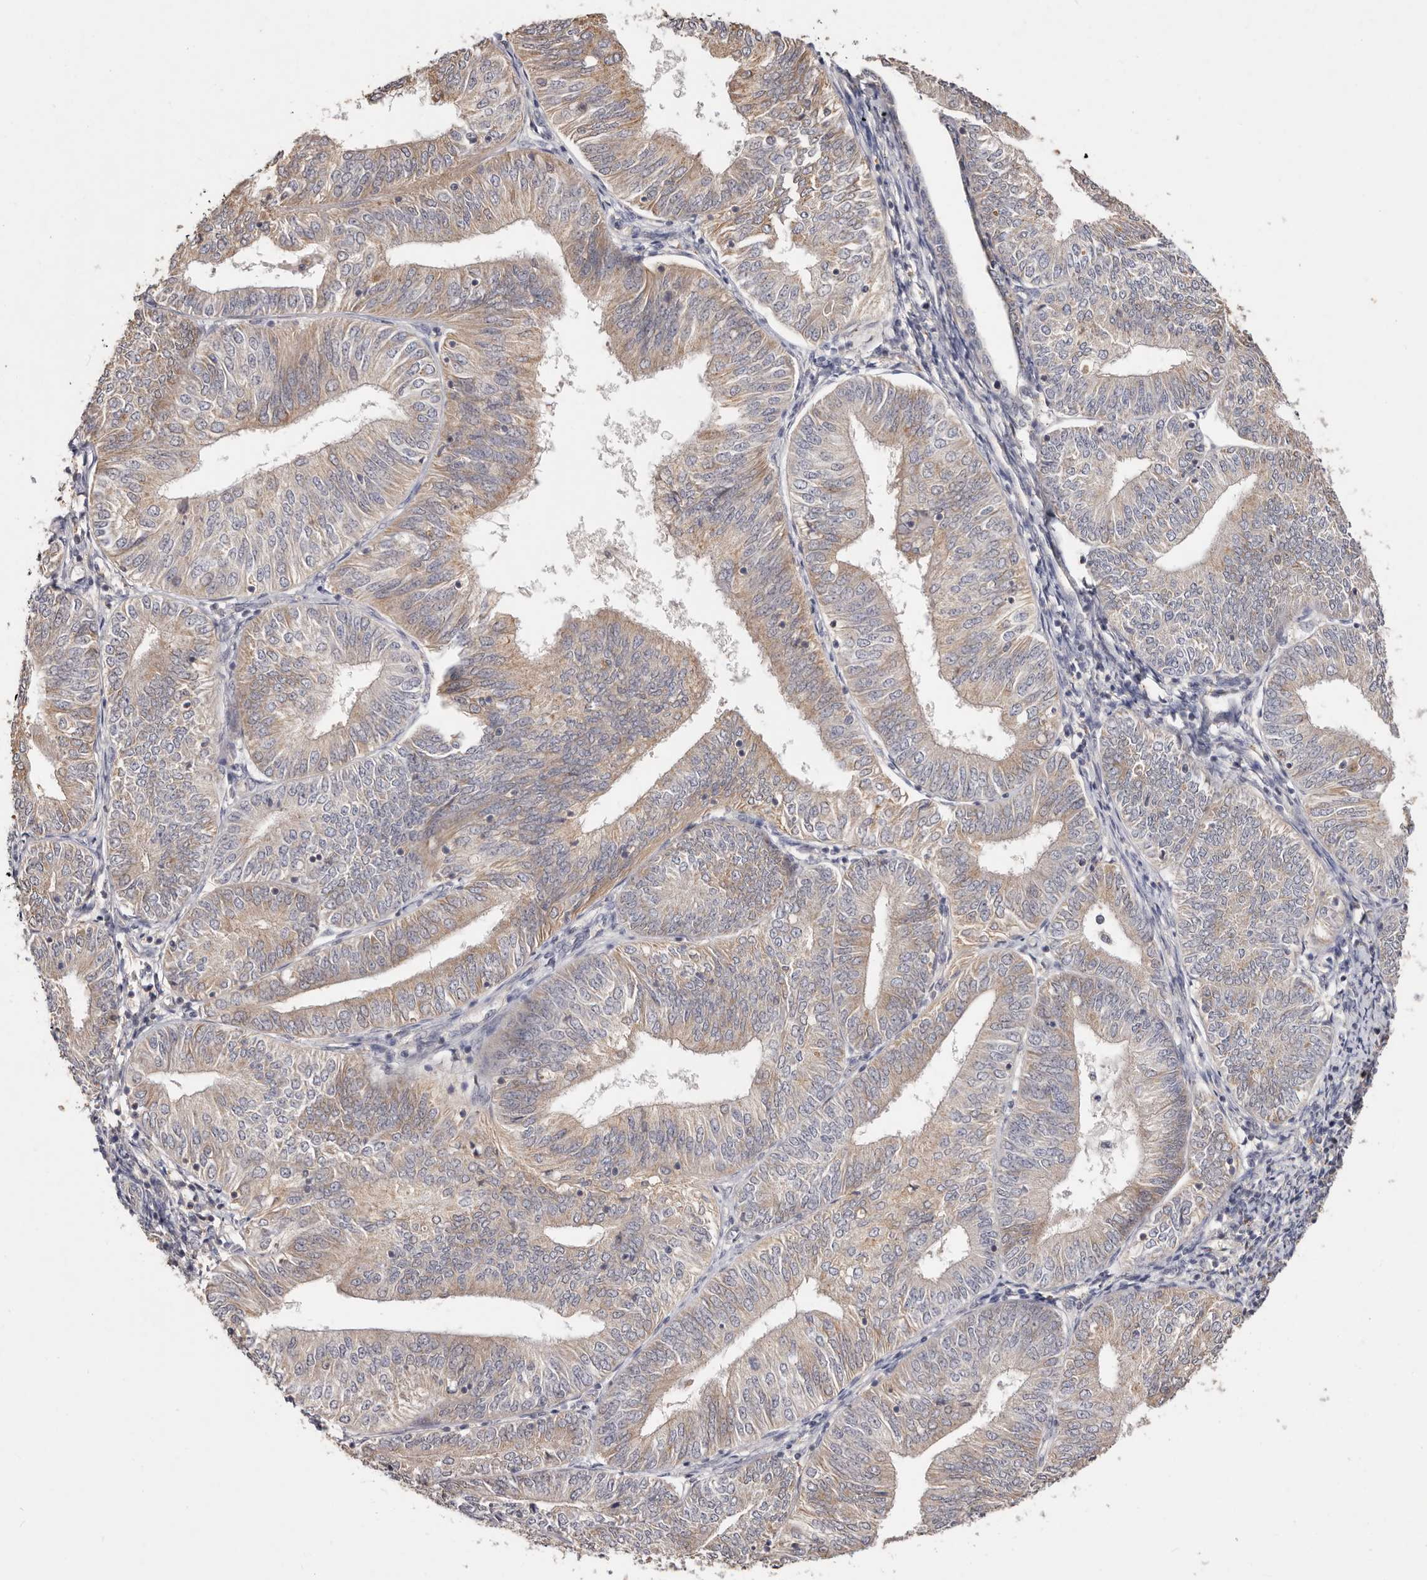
{"staining": {"intensity": "weak", "quantity": ">75%", "location": "cytoplasmic/membranous"}, "tissue": "endometrial cancer", "cell_type": "Tumor cells", "image_type": "cancer", "snomed": [{"axis": "morphology", "description": "Adenocarcinoma, NOS"}, {"axis": "topography", "description": "Endometrium"}], "caption": "IHC micrograph of endometrial cancer stained for a protein (brown), which exhibits low levels of weak cytoplasmic/membranous expression in about >75% of tumor cells.", "gene": "THBS3", "patient": {"sex": "female", "age": 58}}